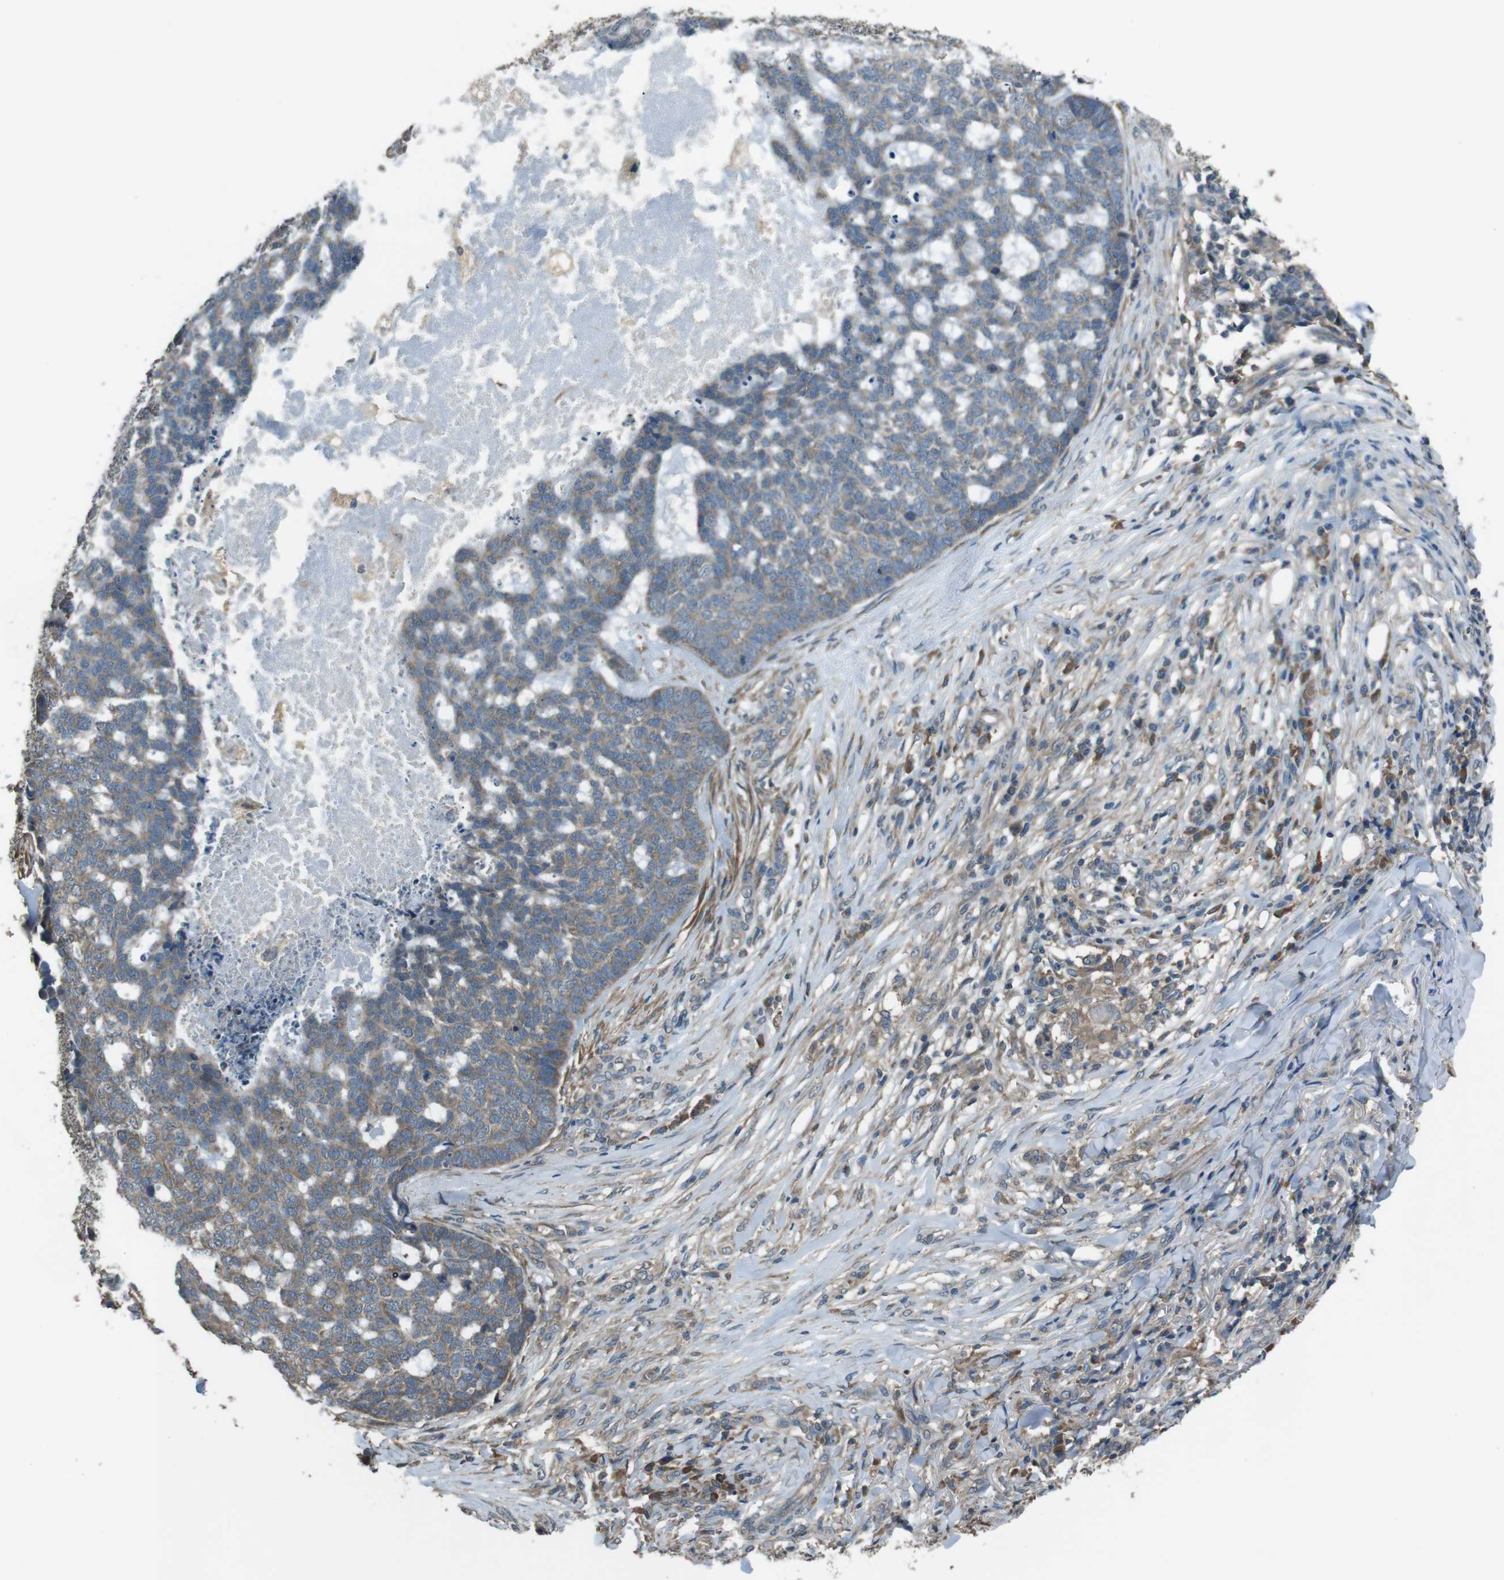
{"staining": {"intensity": "weak", "quantity": ">75%", "location": "cytoplasmic/membranous"}, "tissue": "skin cancer", "cell_type": "Tumor cells", "image_type": "cancer", "snomed": [{"axis": "morphology", "description": "Basal cell carcinoma"}, {"axis": "topography", "description": "Skin"}], "caption": "Human basal cell carcinoma (skin) stained for a protein (brown) shows weak cytoplasmic/membranous positive staining in about >75% of tumor cells.", "gene": "FUT2", "patient": {"sex": "male", "age": 84}}